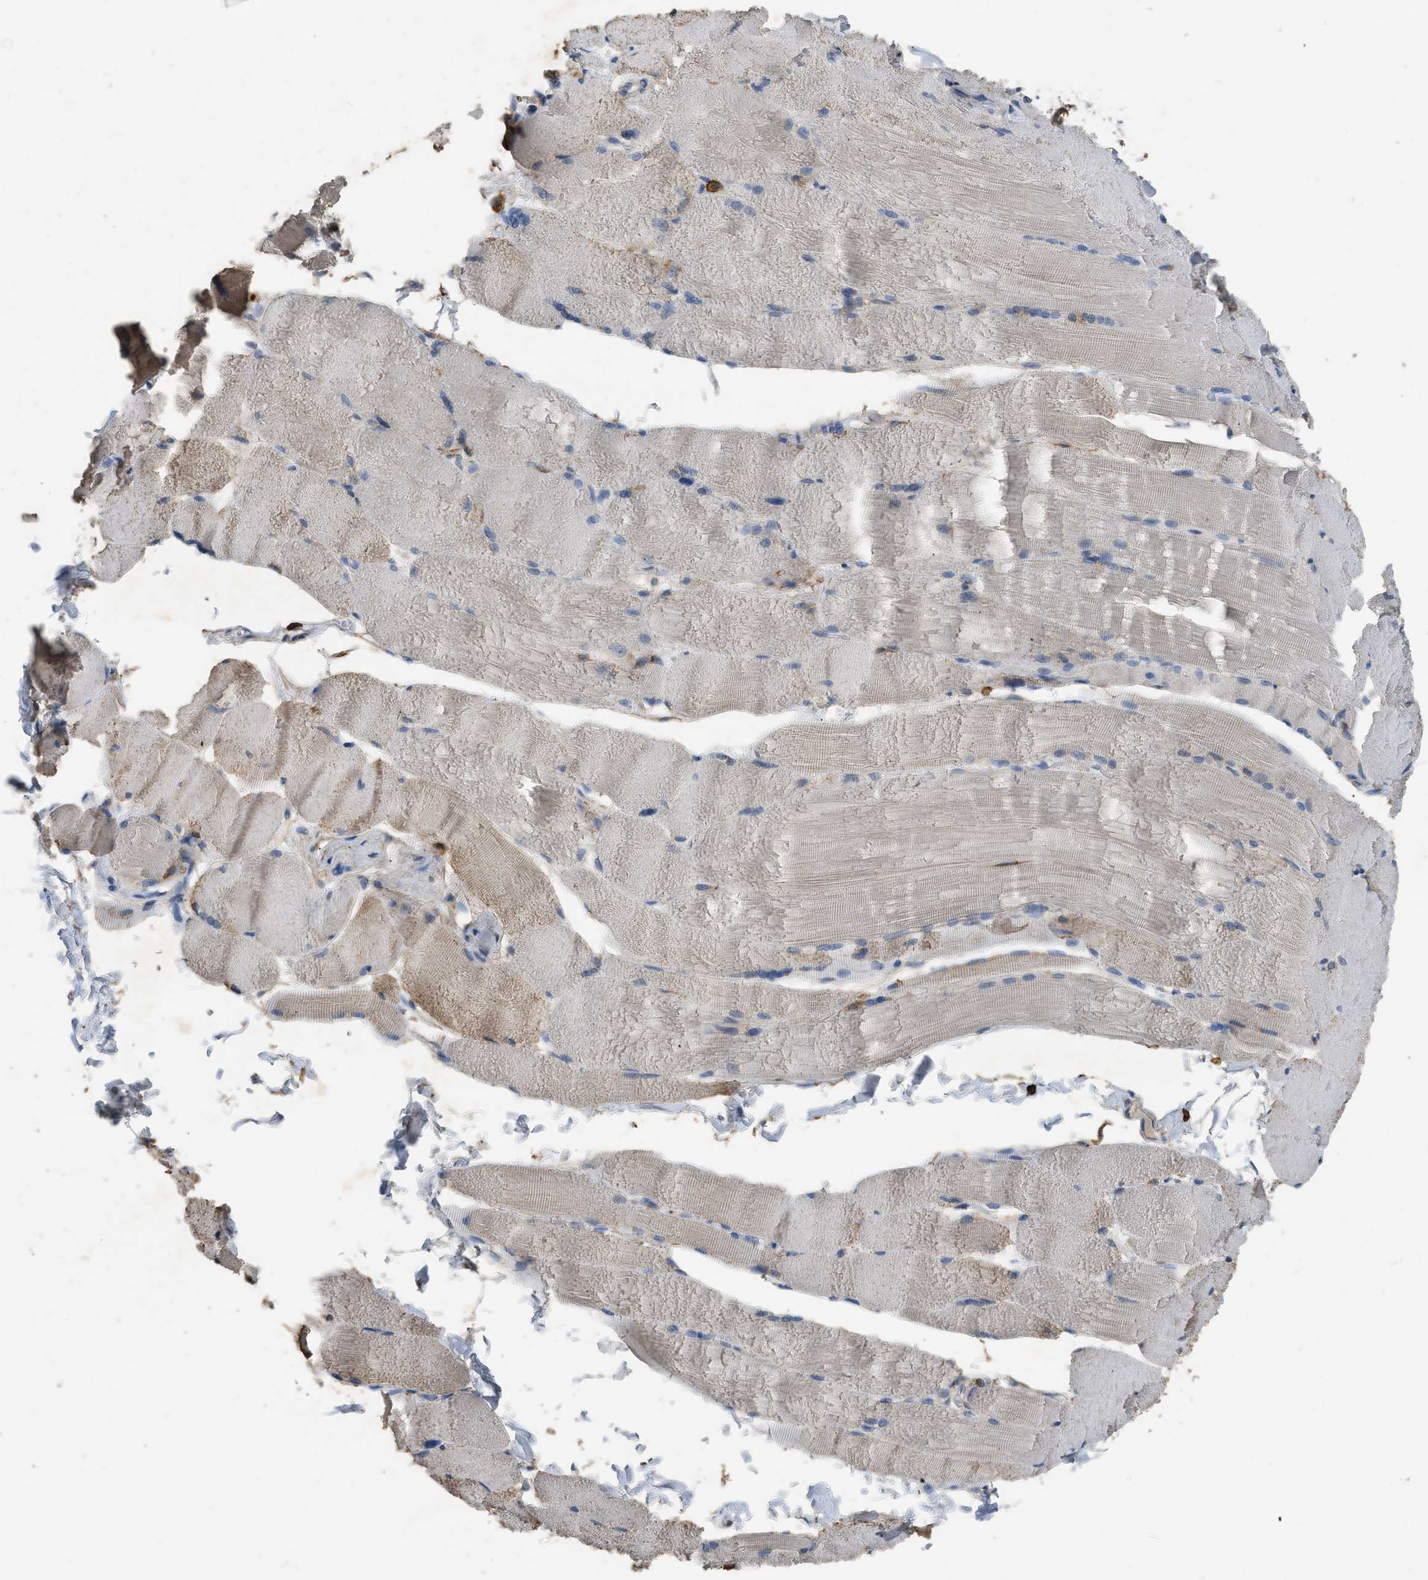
{"staining": {"intensity": "weak", "quantity": "<25%", "location": "cytoplasmic/membranous"}, "tissue": "skeletal muscle", "cell_type": "Myocytes", "image_type": "normal", "snomed": [{"axis": "morphology", "description": "Normal tissue, NOS"}, {"axis": "topography", "description": "Skin"}, {"axis": "topography", "description": "Skeletal muscle"}], "caption": "This photomicrograph is of normal skeletal muscle stained with immunohistochemistry (IHC) to label a protein in brown with the nuclei are counter-stained blue. There is no expression in myocytes. (Brightfield microscopy of DAB immunohistochemistry (IHC) at high magnification).", "gene": "OR51E1", "patient": {"sex": "male", "age": 83}}